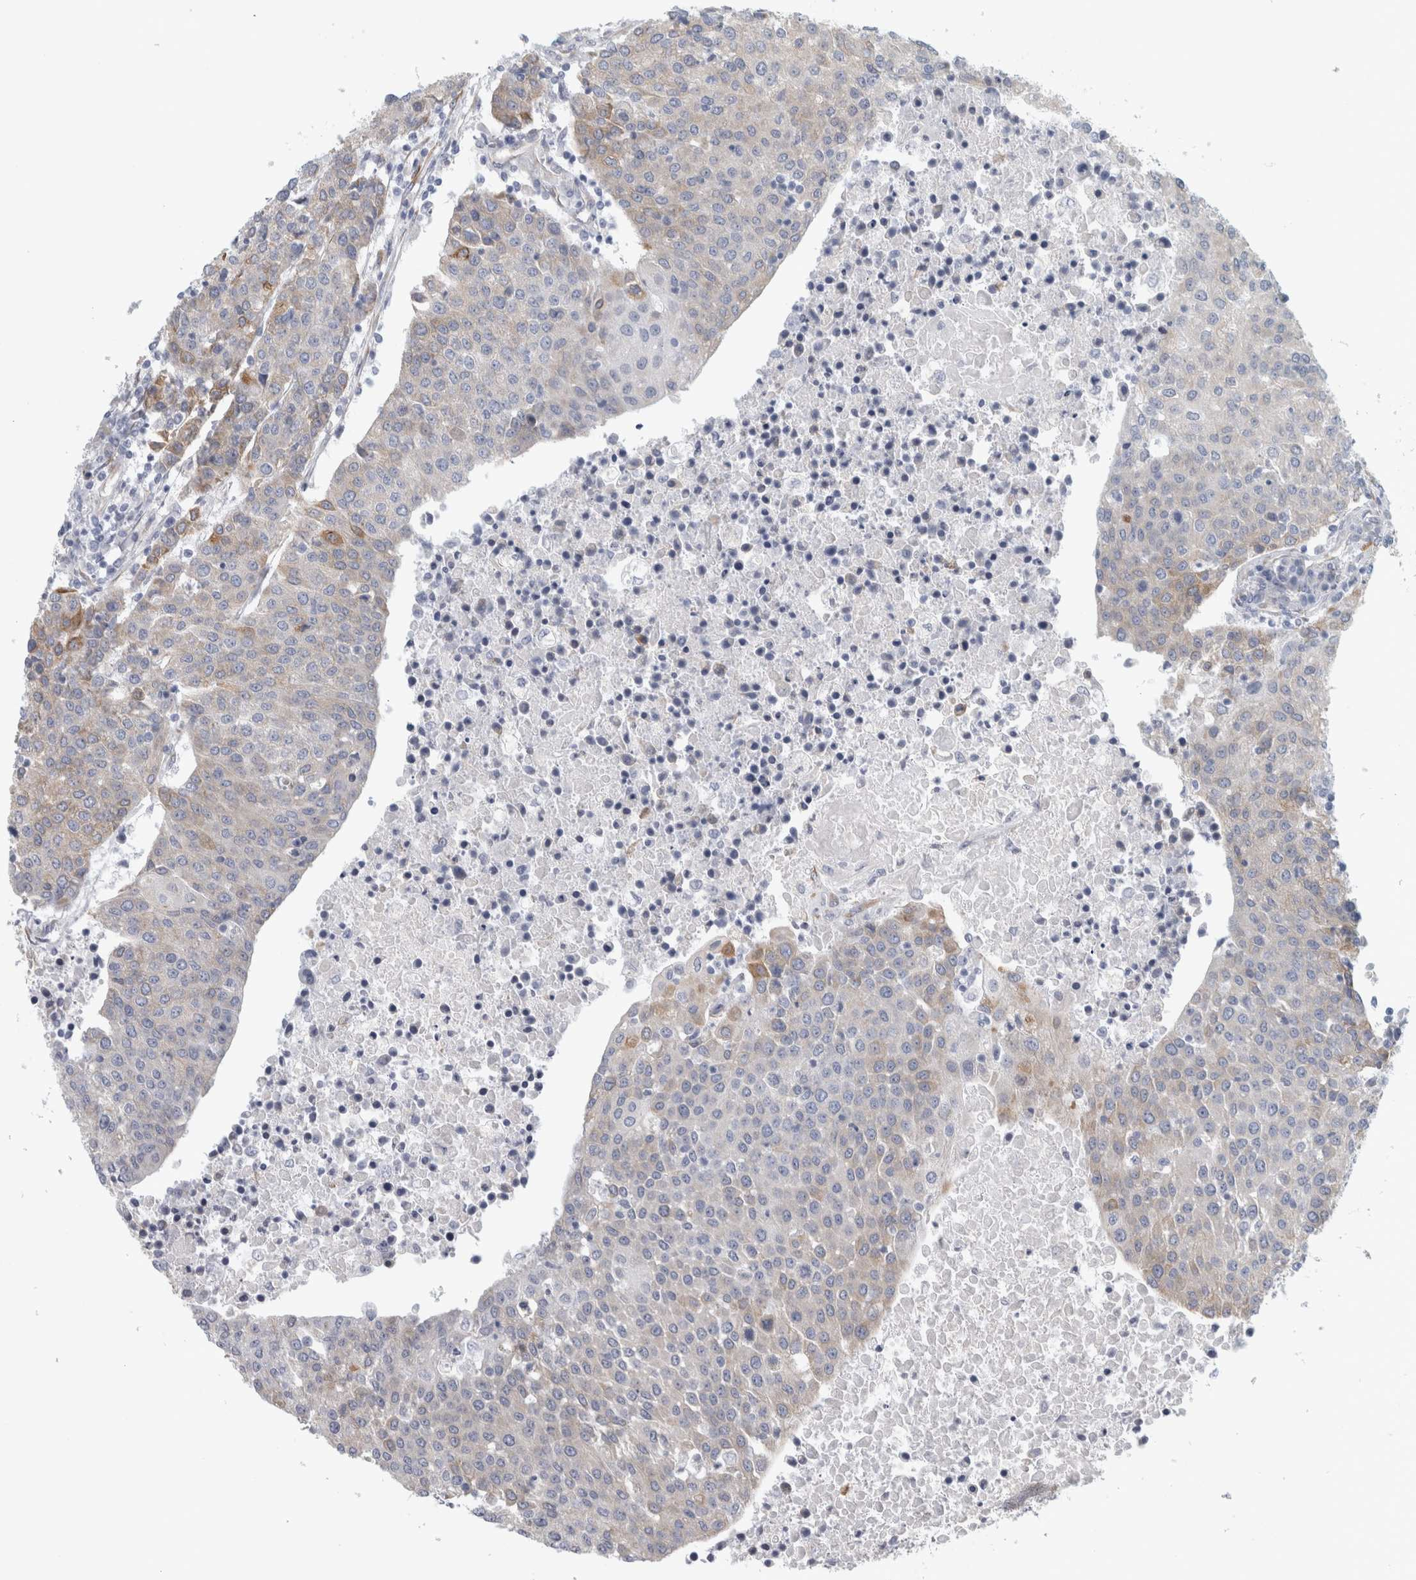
{"staining": {"intensity": "weak", "quantity": "<25%", "location": "cytoplasmic/membranous"}, "tissue": "urothelial cancer", "cell_type": "Tumor cells", "image_type": "cancer", "snomed": [{"axis": "morphology", "description": "Urothelial carcinoma, High grade"}, {"axis": "topography", "description": "Urinary bladder"}], "caption": "Immunohistochemistry micrograph of neoplastic tissue: urothelial carcinoma (high-grade) stained with DAB displays no significant protein positivity in tumor cells.", "gene": "B3GNT3", "patient": {"sex": "female", "age": 85}}